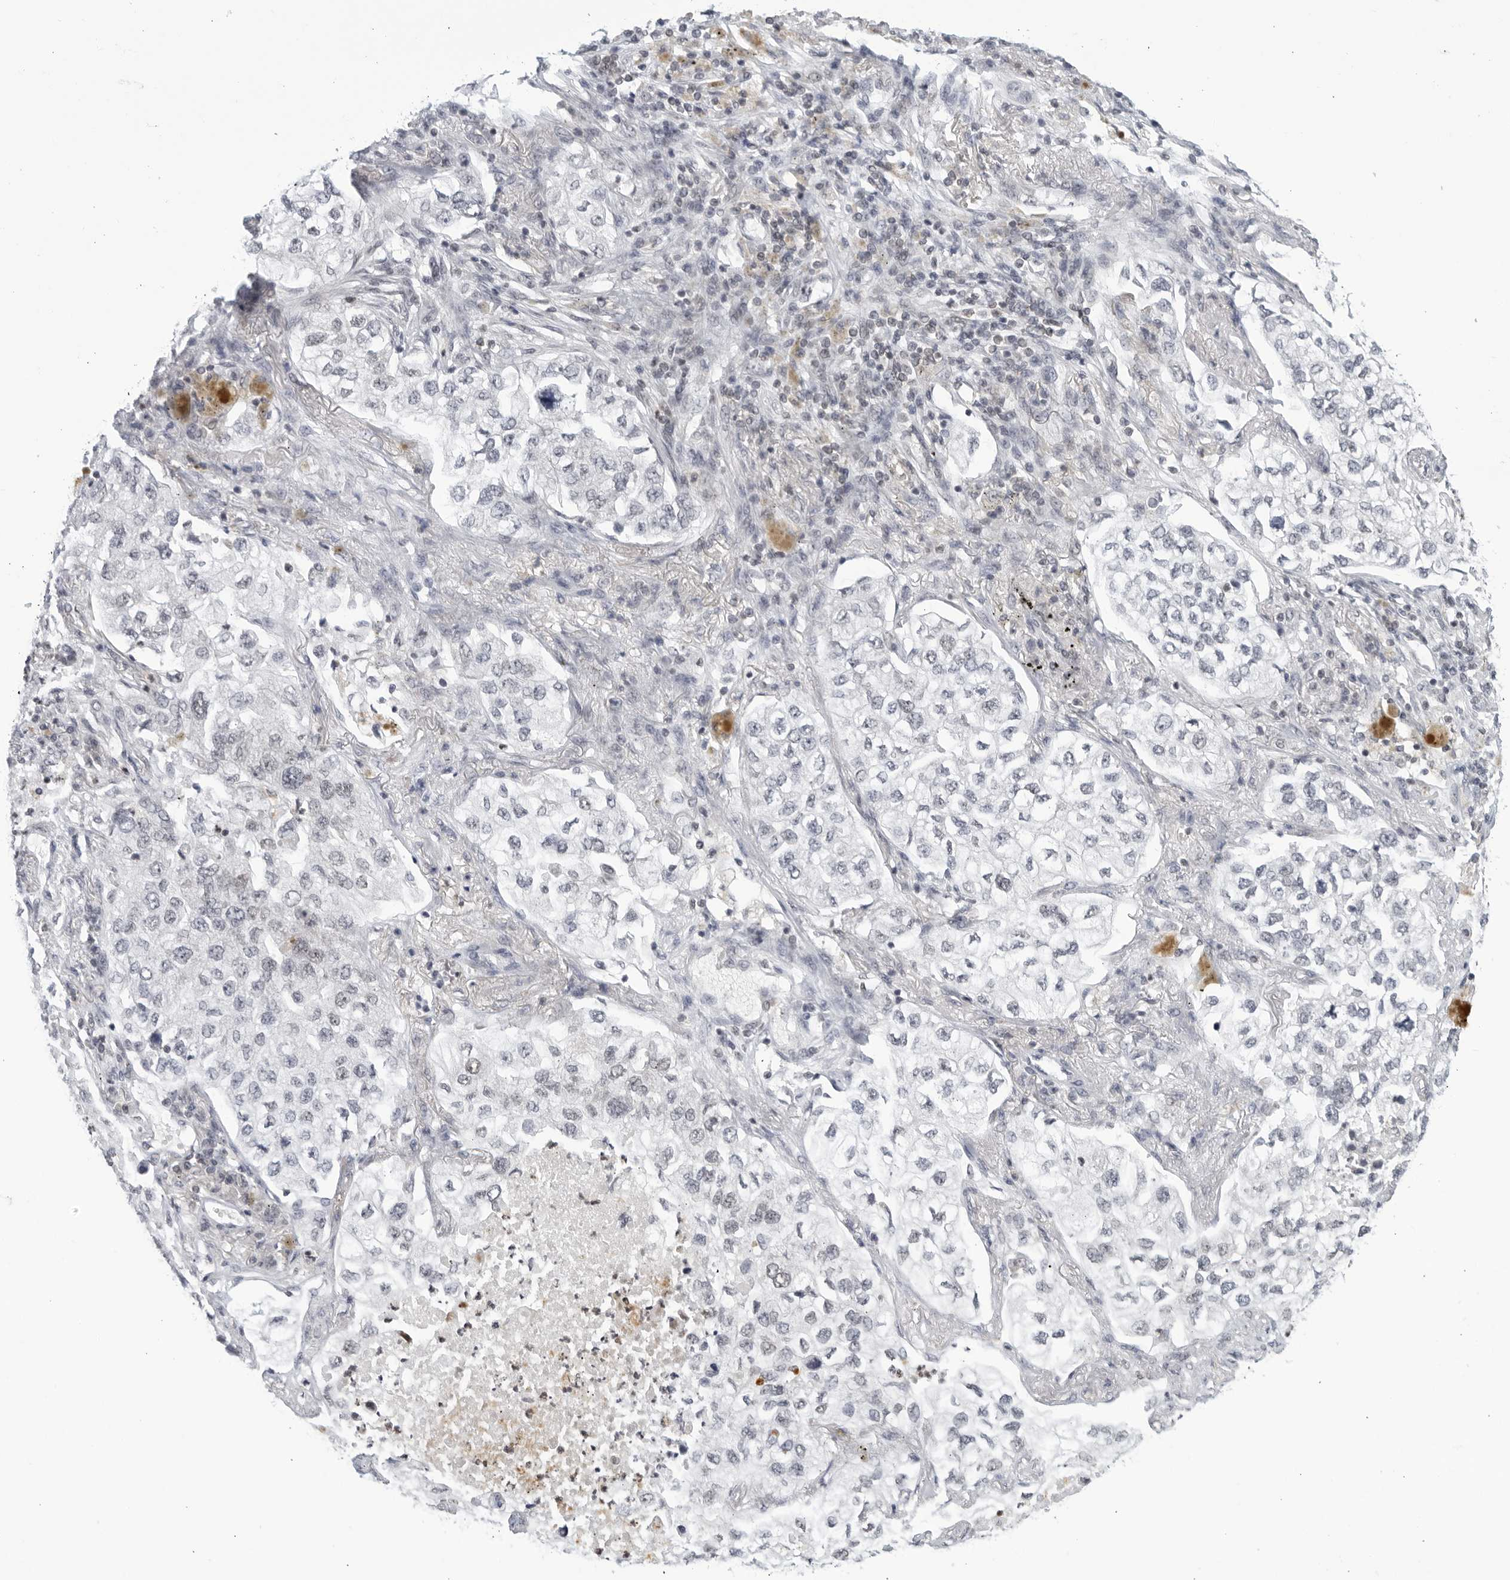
{"staining": {"intensity": "negative", "quantity": "none", "location": "none"}, "tissue": "lung cancer", "cell_type": "Tumor cells", "image_type": "cancer", "snomed": [{"axis": "morphology", "description": "Adenocarcinoma, NOS"}, {"axis": "topography", "description": "Lung"}], "caption": "The immunohistochemistry photomicrograph has no significant expression in tumor cells of adenocarcinoma (lung) tissue.", "gene": "CC2D1B", "patient": {"sex": "male", "age": 63}}